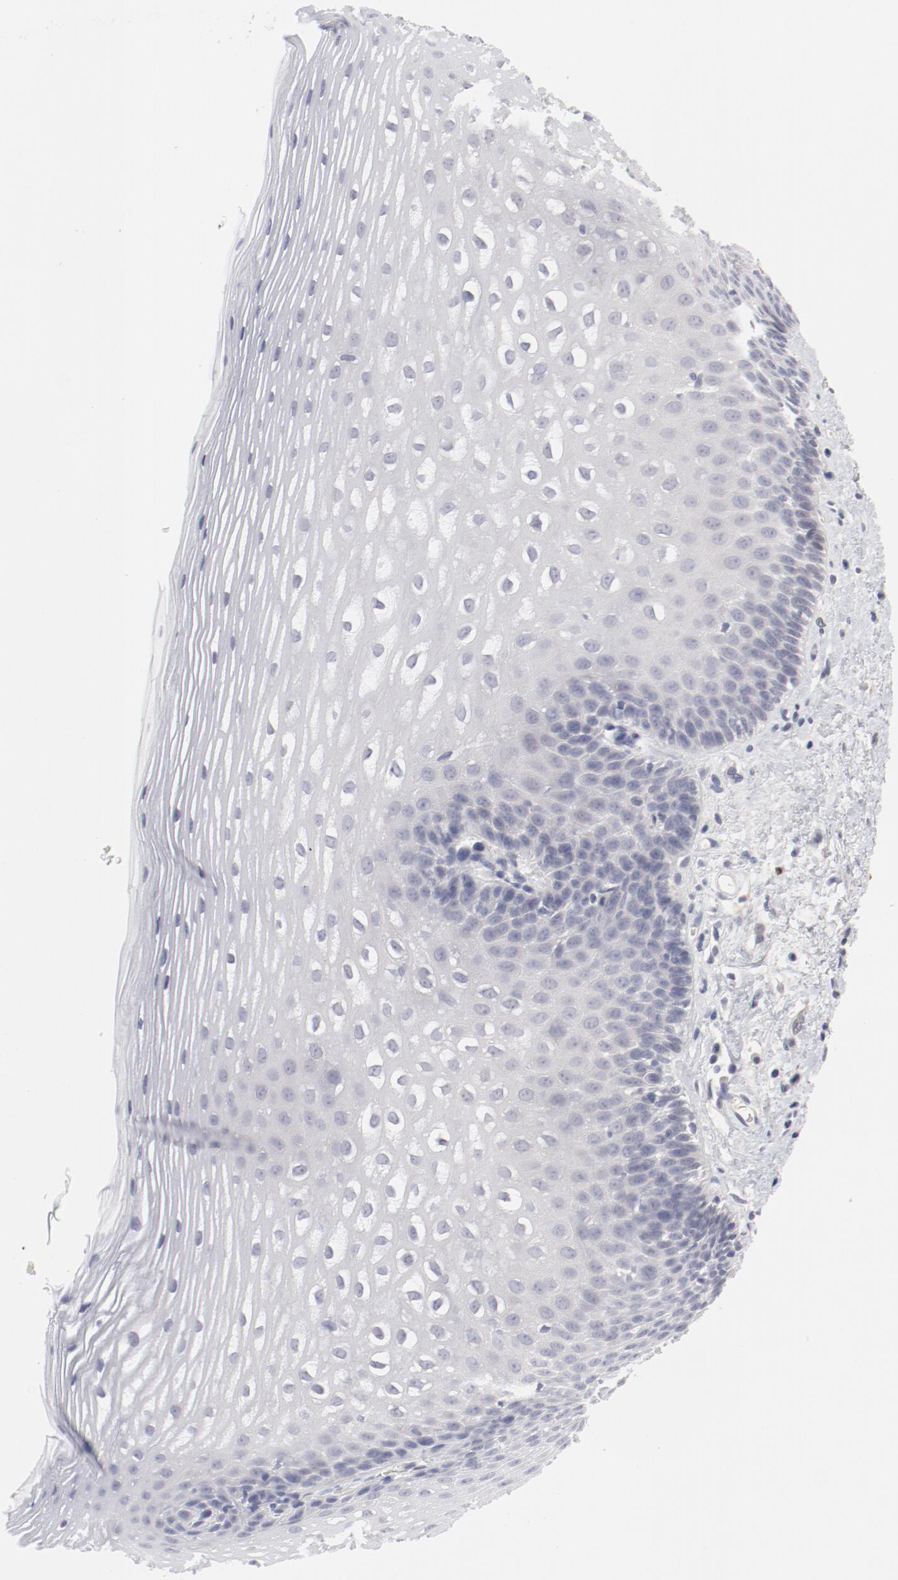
{"staining": {"intensity": "negative", "quantity": "none", "location": "none"}, "tissue": "esophagus", "cell_type": "Squamous epithelial cells", "image_type": "normal", "snomed": [{"axis": "morphology", "description": "Normal tissue, NOS"}, {"axis": "topography", "description": "Esophagus"}], "caption": "An immunohistochemistry micrograph of benign esophagus is shown. There is no staining in squamous epithelial cells of esophagus. (DAB immunohistochemistry, high magnification).", "gene": "SH3BGR", "patient": {"sex": "female", "age": 70}}